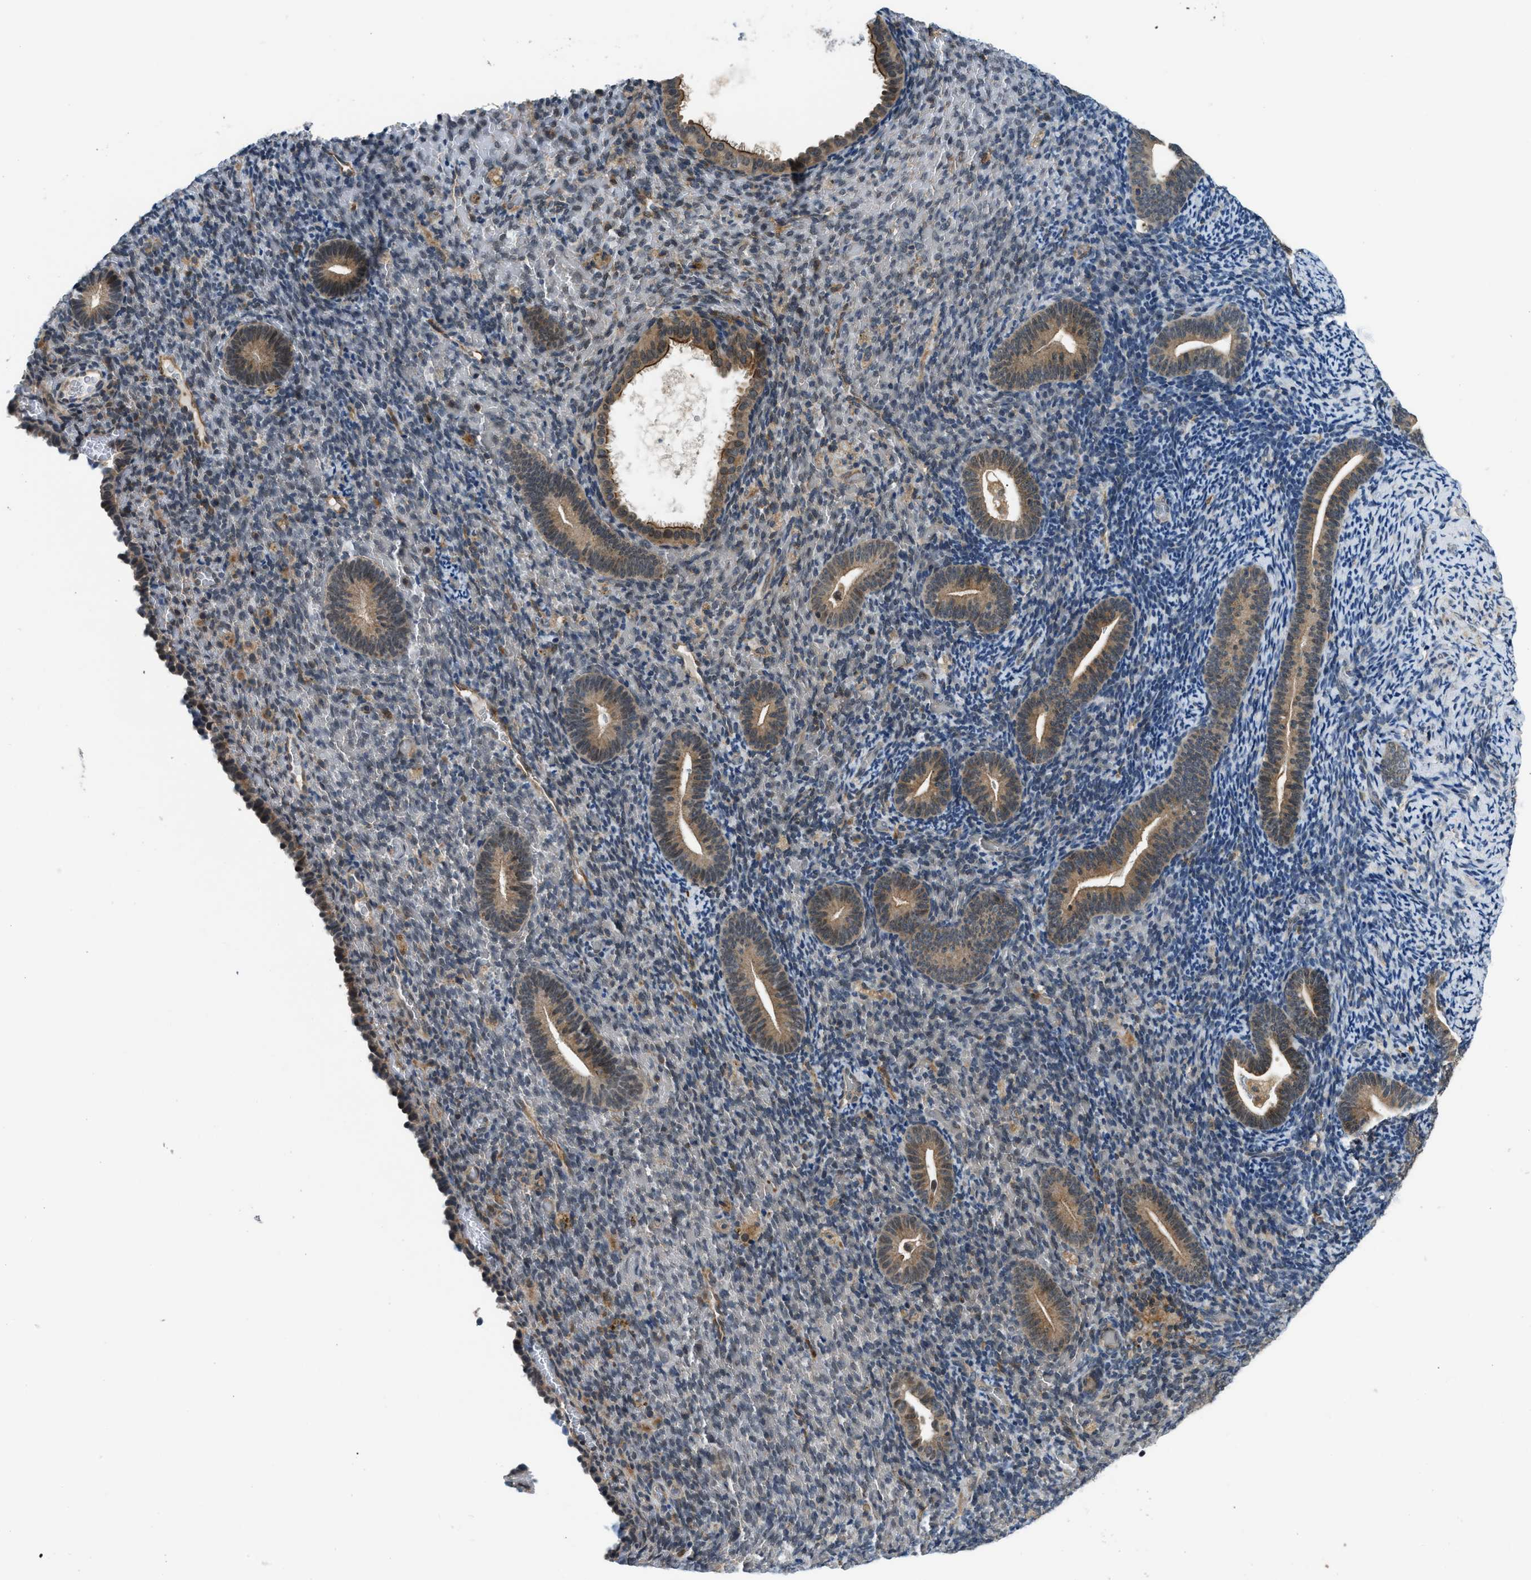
{"staining": {"intensity": "weak", "quantity": "<25%", "location": "cytoplasmic/membranous"}, "tissue": "endometrium", "cell_type": "Cells in endometrial stroma", "image_type": "normal", "snomed": [{"axis": "morphology", "description": "Normal tissue, NOS"}, {"axis": "topography", "description": "Endometrium"}], "caption": "Immunohistochemistry (IHC) micrograph of unremarkable endometrium stained for a protein (brown), which reveals no expression in cells in endometrial stroma.", "gene": "MTMR1", "patient": {"sex": "female", "age": 51}}